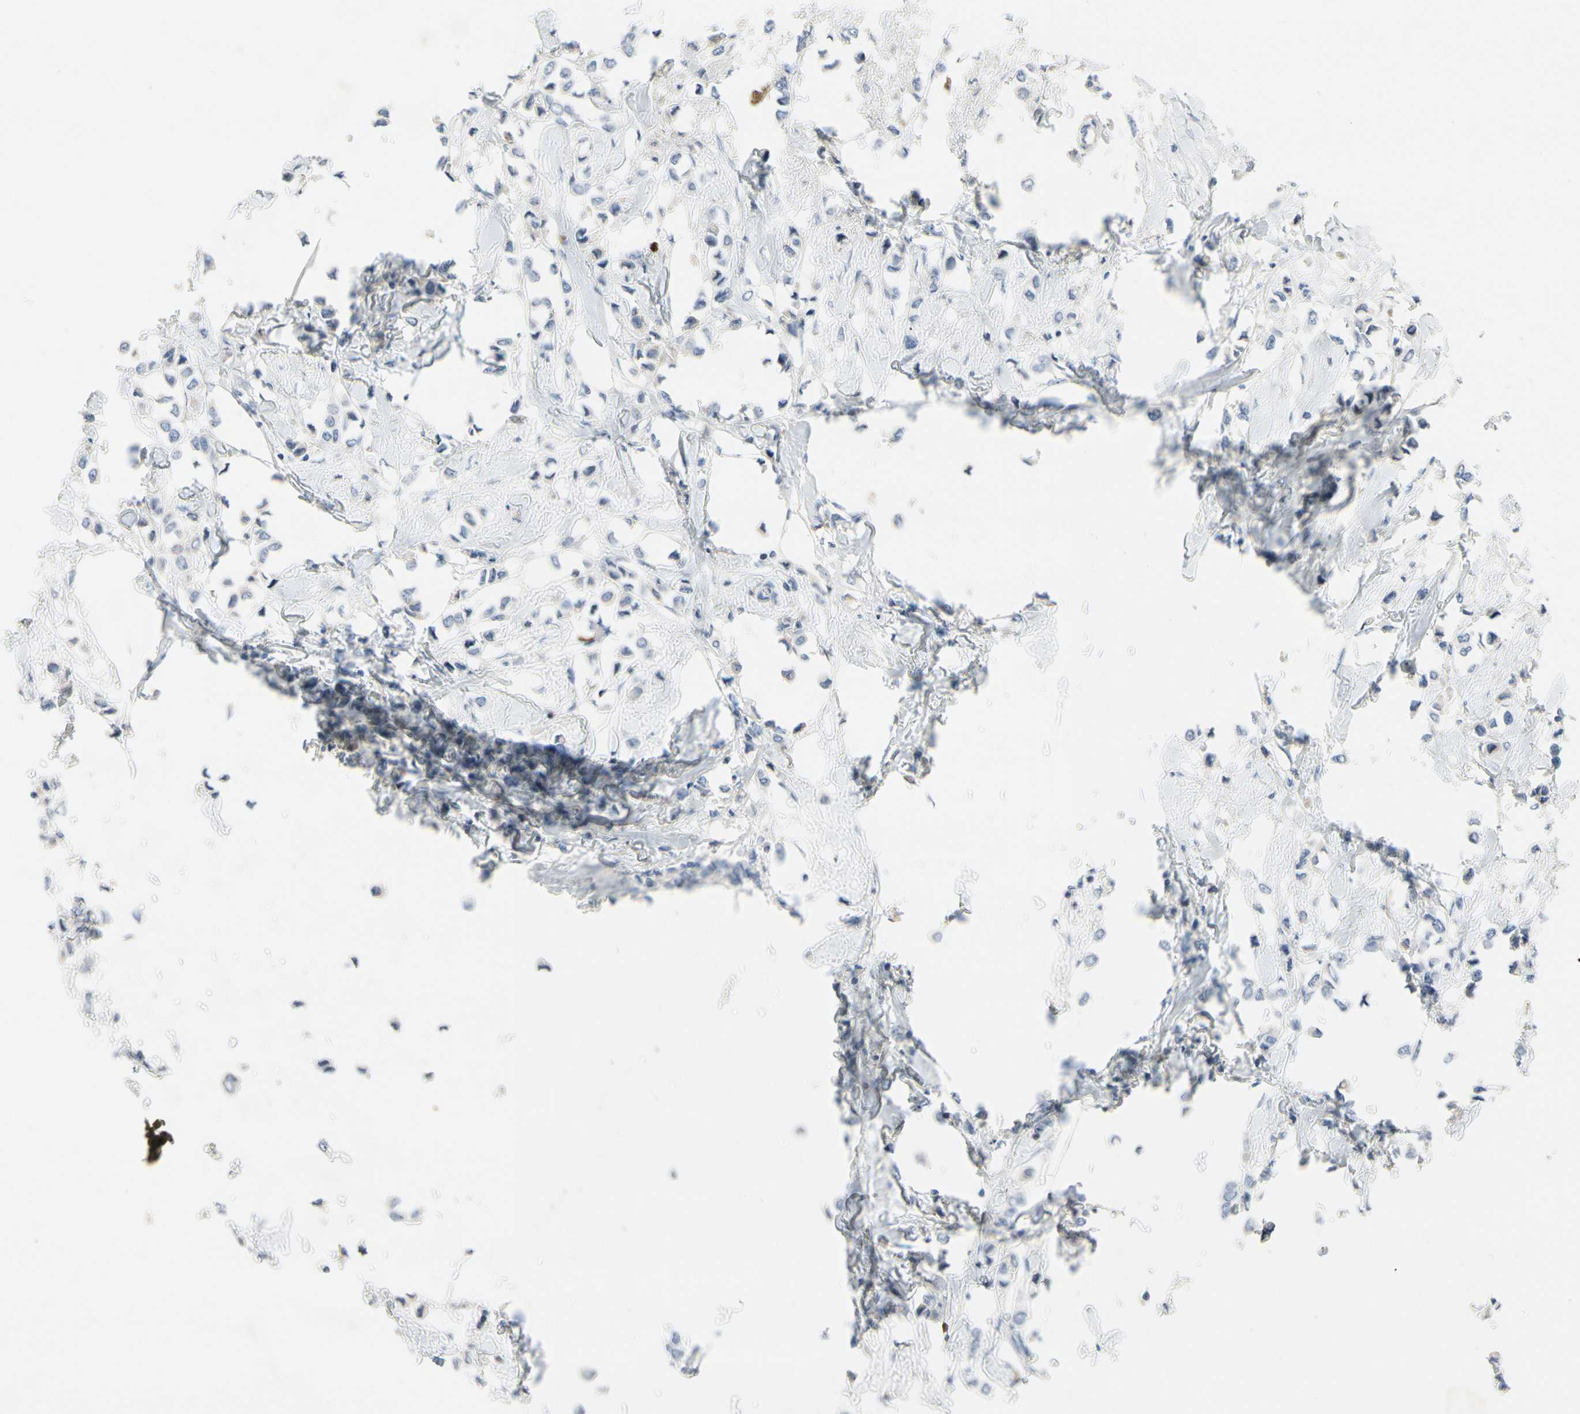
{"staining": {"intensity": "negative", "quantity": "none", "location": "none"}, "tissue": "breast cancer", "cell_type": "Tumor cells", "image_type": "cancer", "snomed": [{"axis": "morphology", "description": "Lobular carcinoma"}, {"axis": "topography", "description": "Breast"}], "caption": "An image of human breast cancer (lobular carcinoma) is negative for staining in tumor cells.", "gene": "ECRG4", "patient": {"sex": "female", "age": 51}}